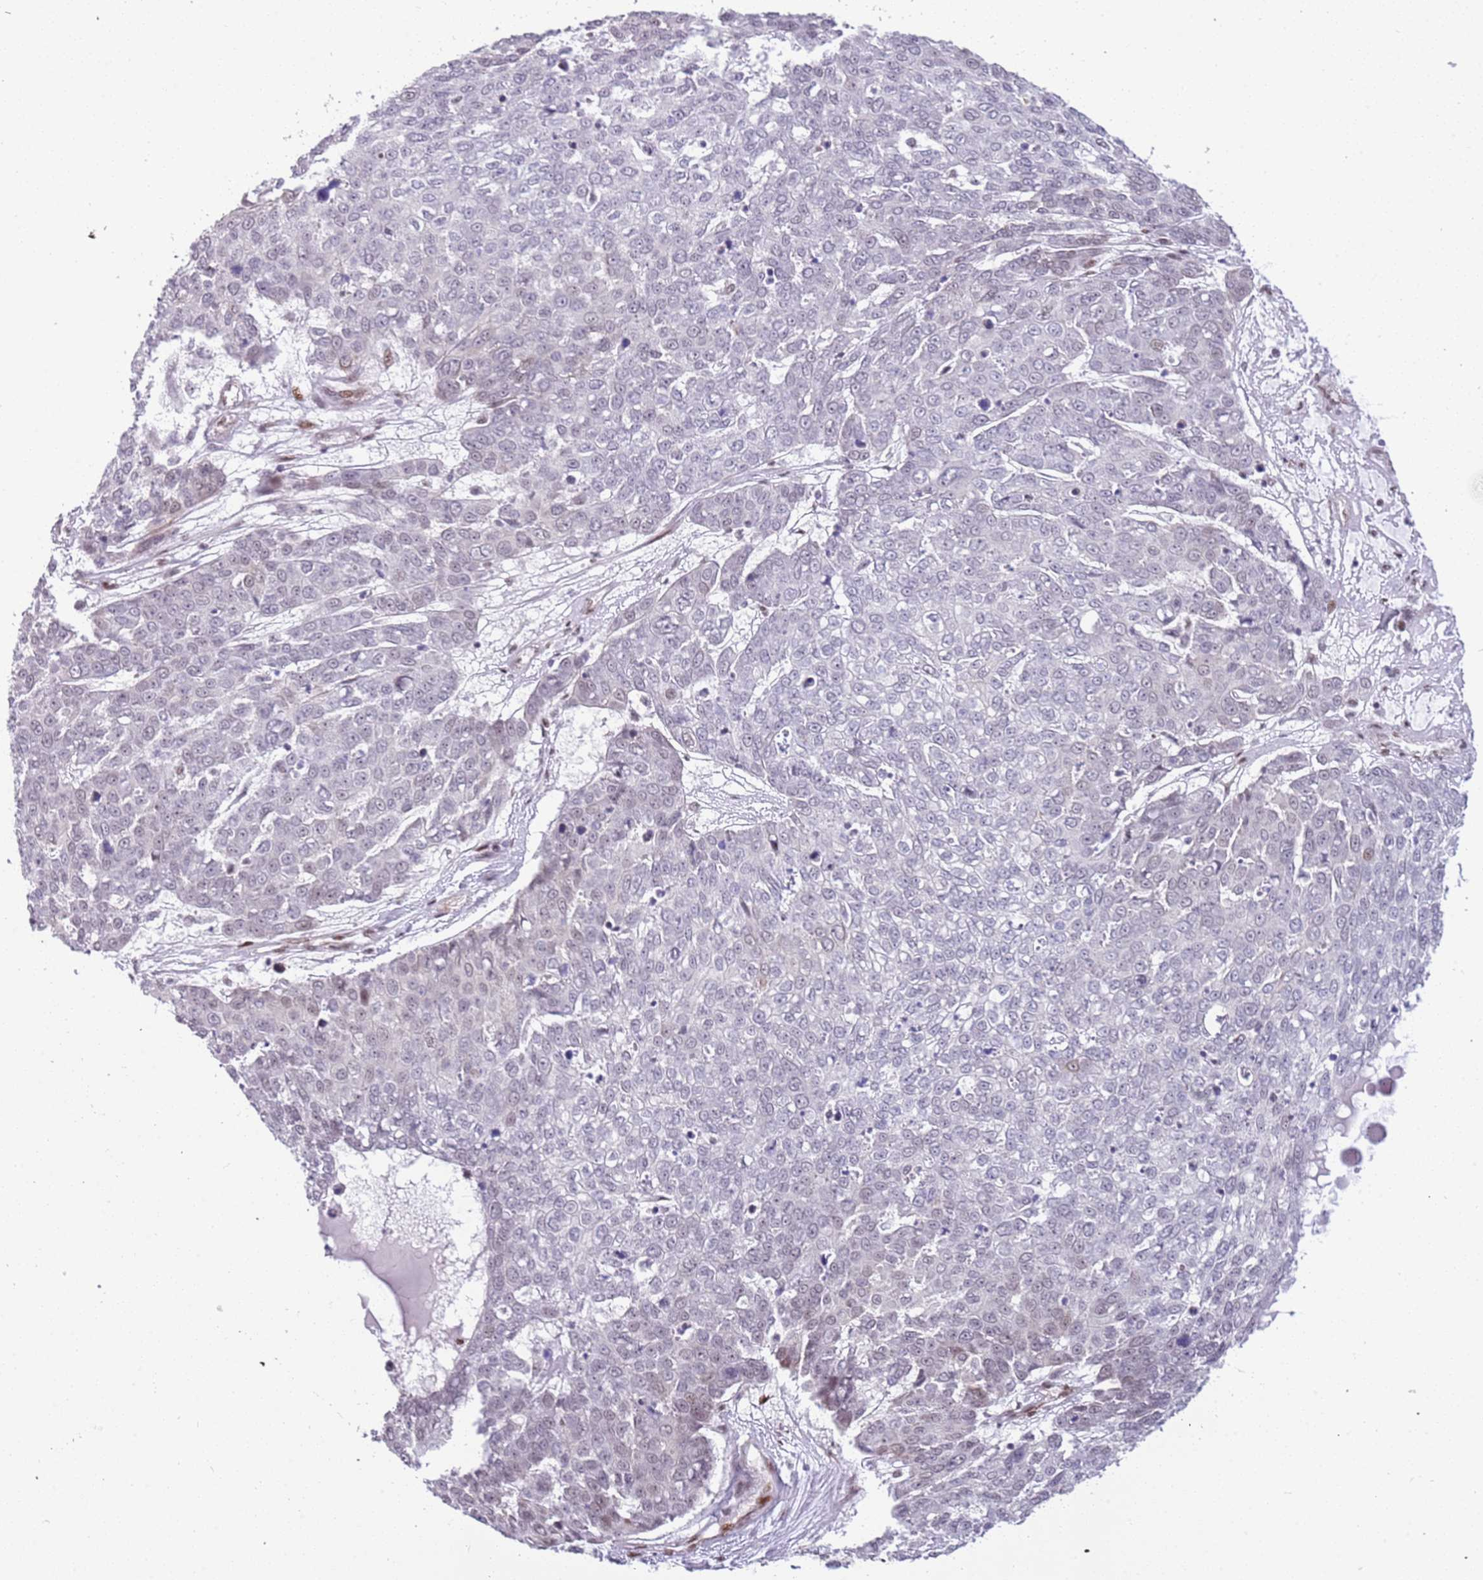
{"staining": {"intensity": "negative", "quantity": "none", "location": "none"}, "tissue": "skin cancer", "cell_type": "Tumor cells", "image_type": "cancer", "snomed": [{"axis": "morphology", "description": "Squamous cell carcinoma, NOS"}, {"axis": "topography", "description": "Skin"}], "caption": "Squamous cell carcinoma (skin) stained for a protein using immunohistochemistry (IHC) shows no positivity tumor cells.", "gene": "LRMDA", "patient": {"sex": "male", "age": 71}}